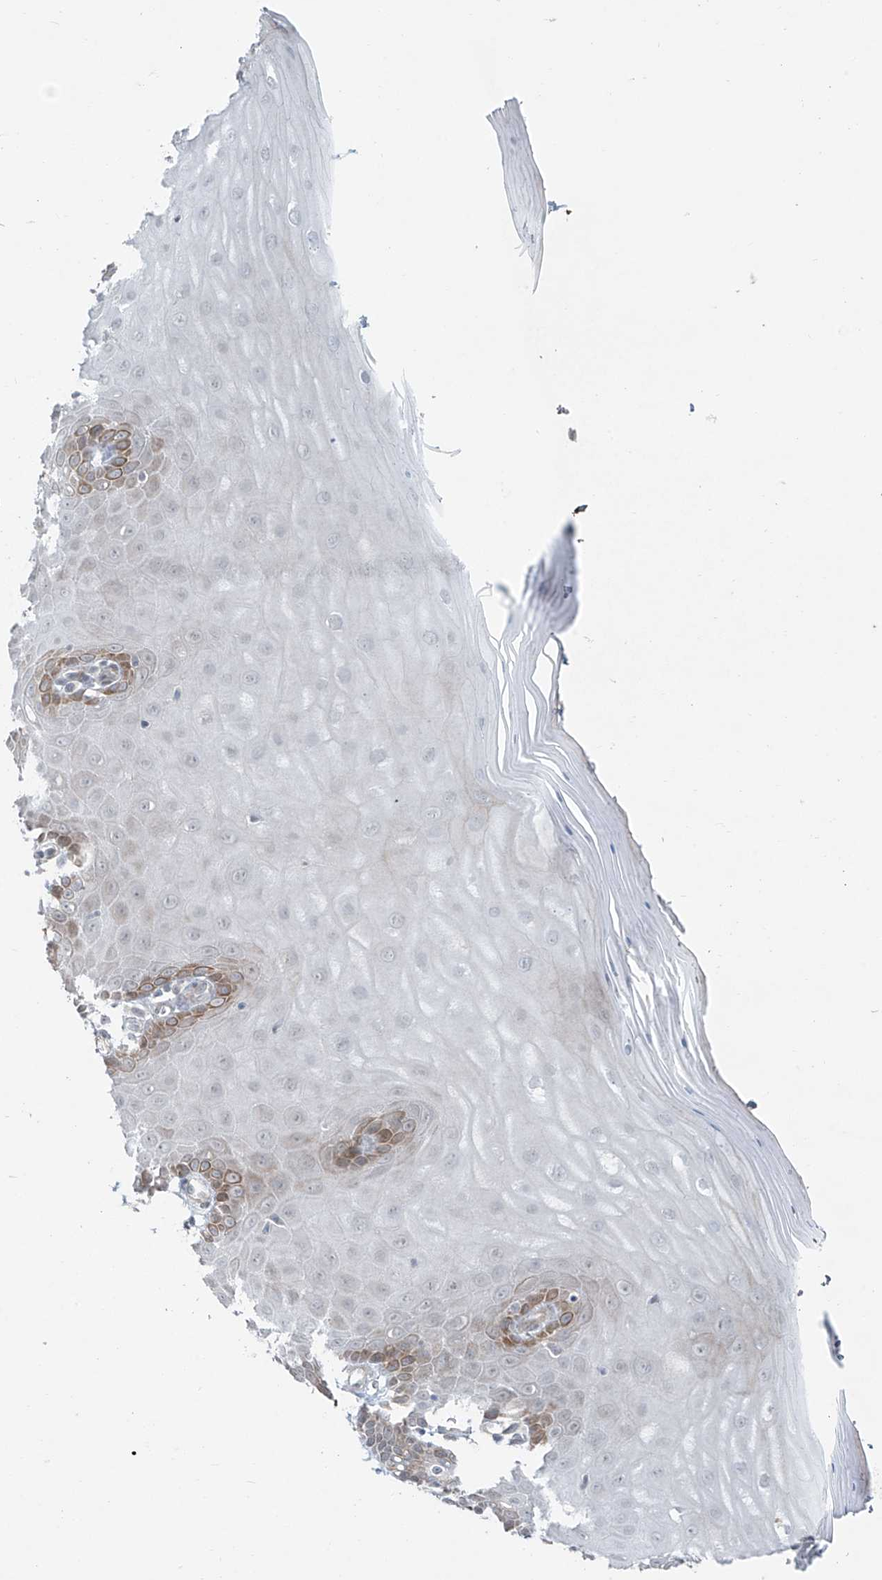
{"staining": {"intensity": "negative", "quantity": "none", "location": "none"}, "tissue": "cervix", "cell_type": "Glandular cells", "image_type": "normal", "snomed": [{"axis": "morphology", "description": "Normal tissue, NOS"}, {"axis": "topography", "description": "Cervix"}], "caption": "Glandular cells are negative for brown protein staining in unremarkable cervix. (DAB (3,3'-diaminobenzidine) immunohistochemistry with hematoxylin counter stain).", "gene": "RASGEF1A", "patient": {"sex": "female", "age": 55}}